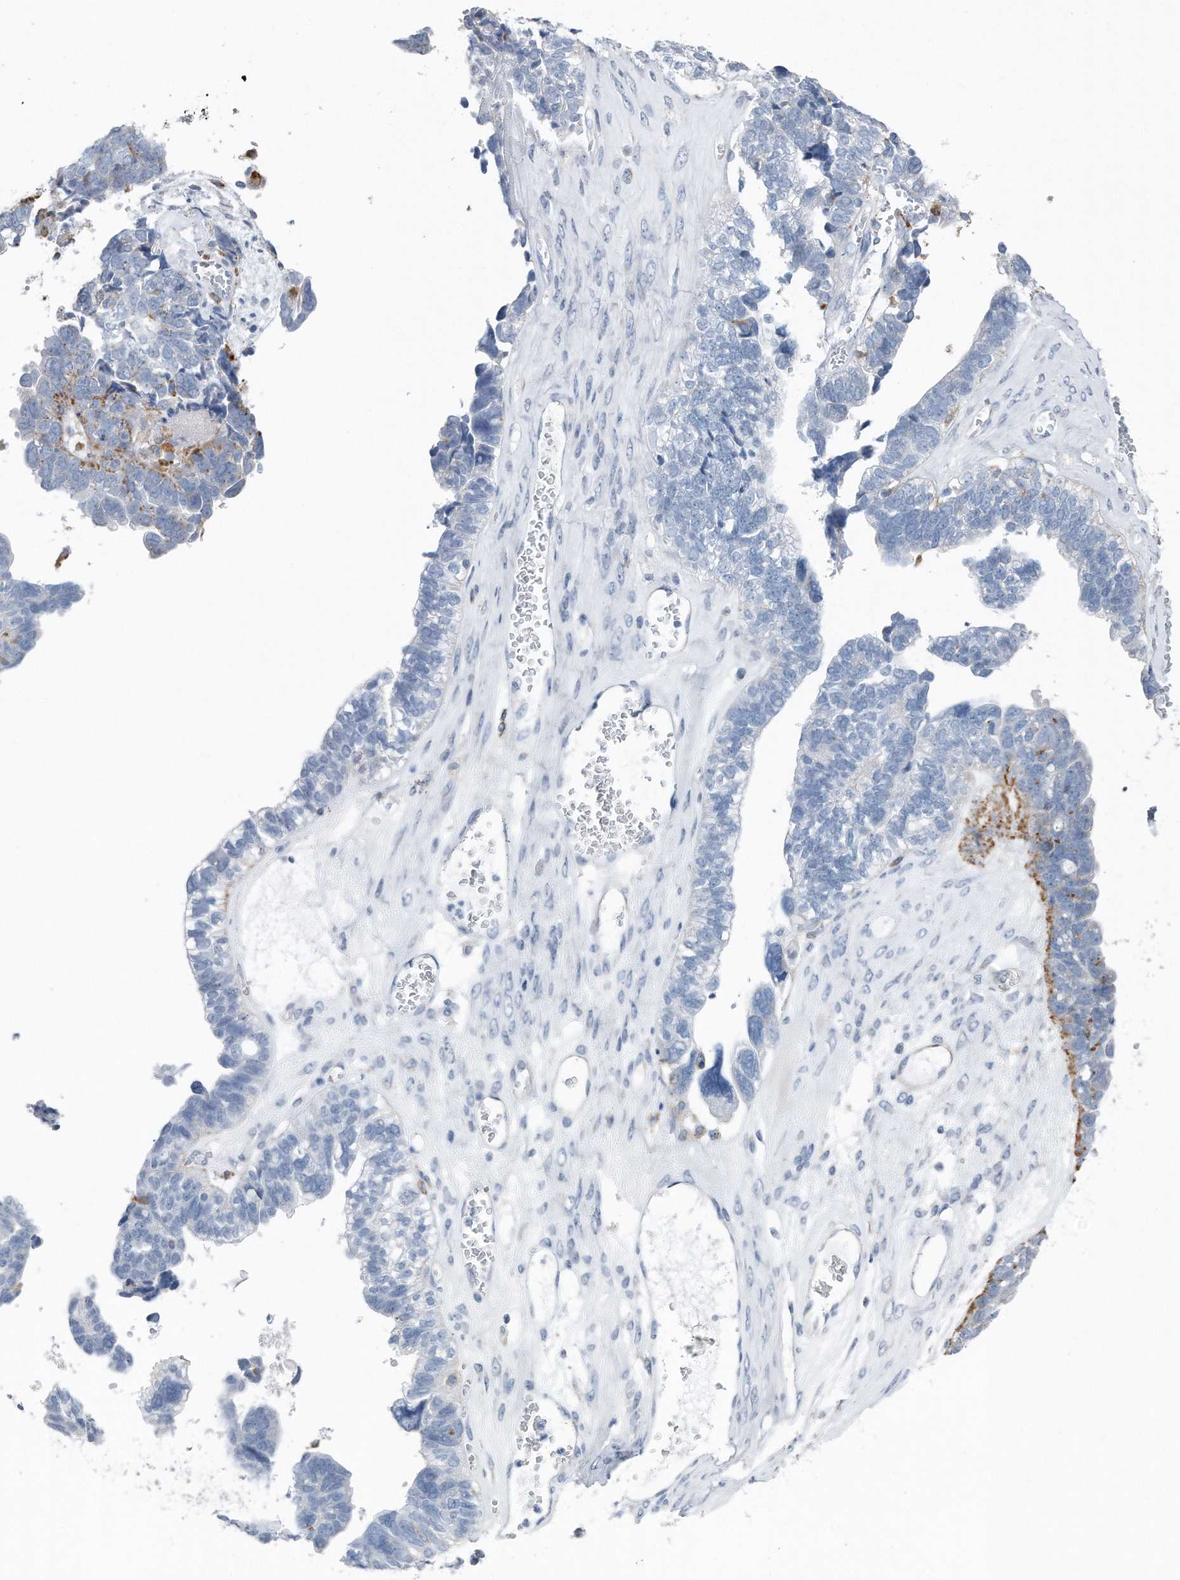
{"staining": {"intensity": "moderate", "quantity": "<25%", "location": "cytoplasmic/membranous"}, "tissue": "ovarian cancer", "cell_type": "Tumor cells", "image_type": "cancer", "snomed": [{"axis": "morphology", "description": "Cystadenocarcinoma, serous, NOS"}, {"axis": "topography", "description": "Ovary"}], "caption": "Moderate cytoplasmic/membranous protein staining is seen in approximately <25% of tumor cells in ovarian cancer.", "gene": "ZNF772", "patient": {"sex": "female", "age": 79}}